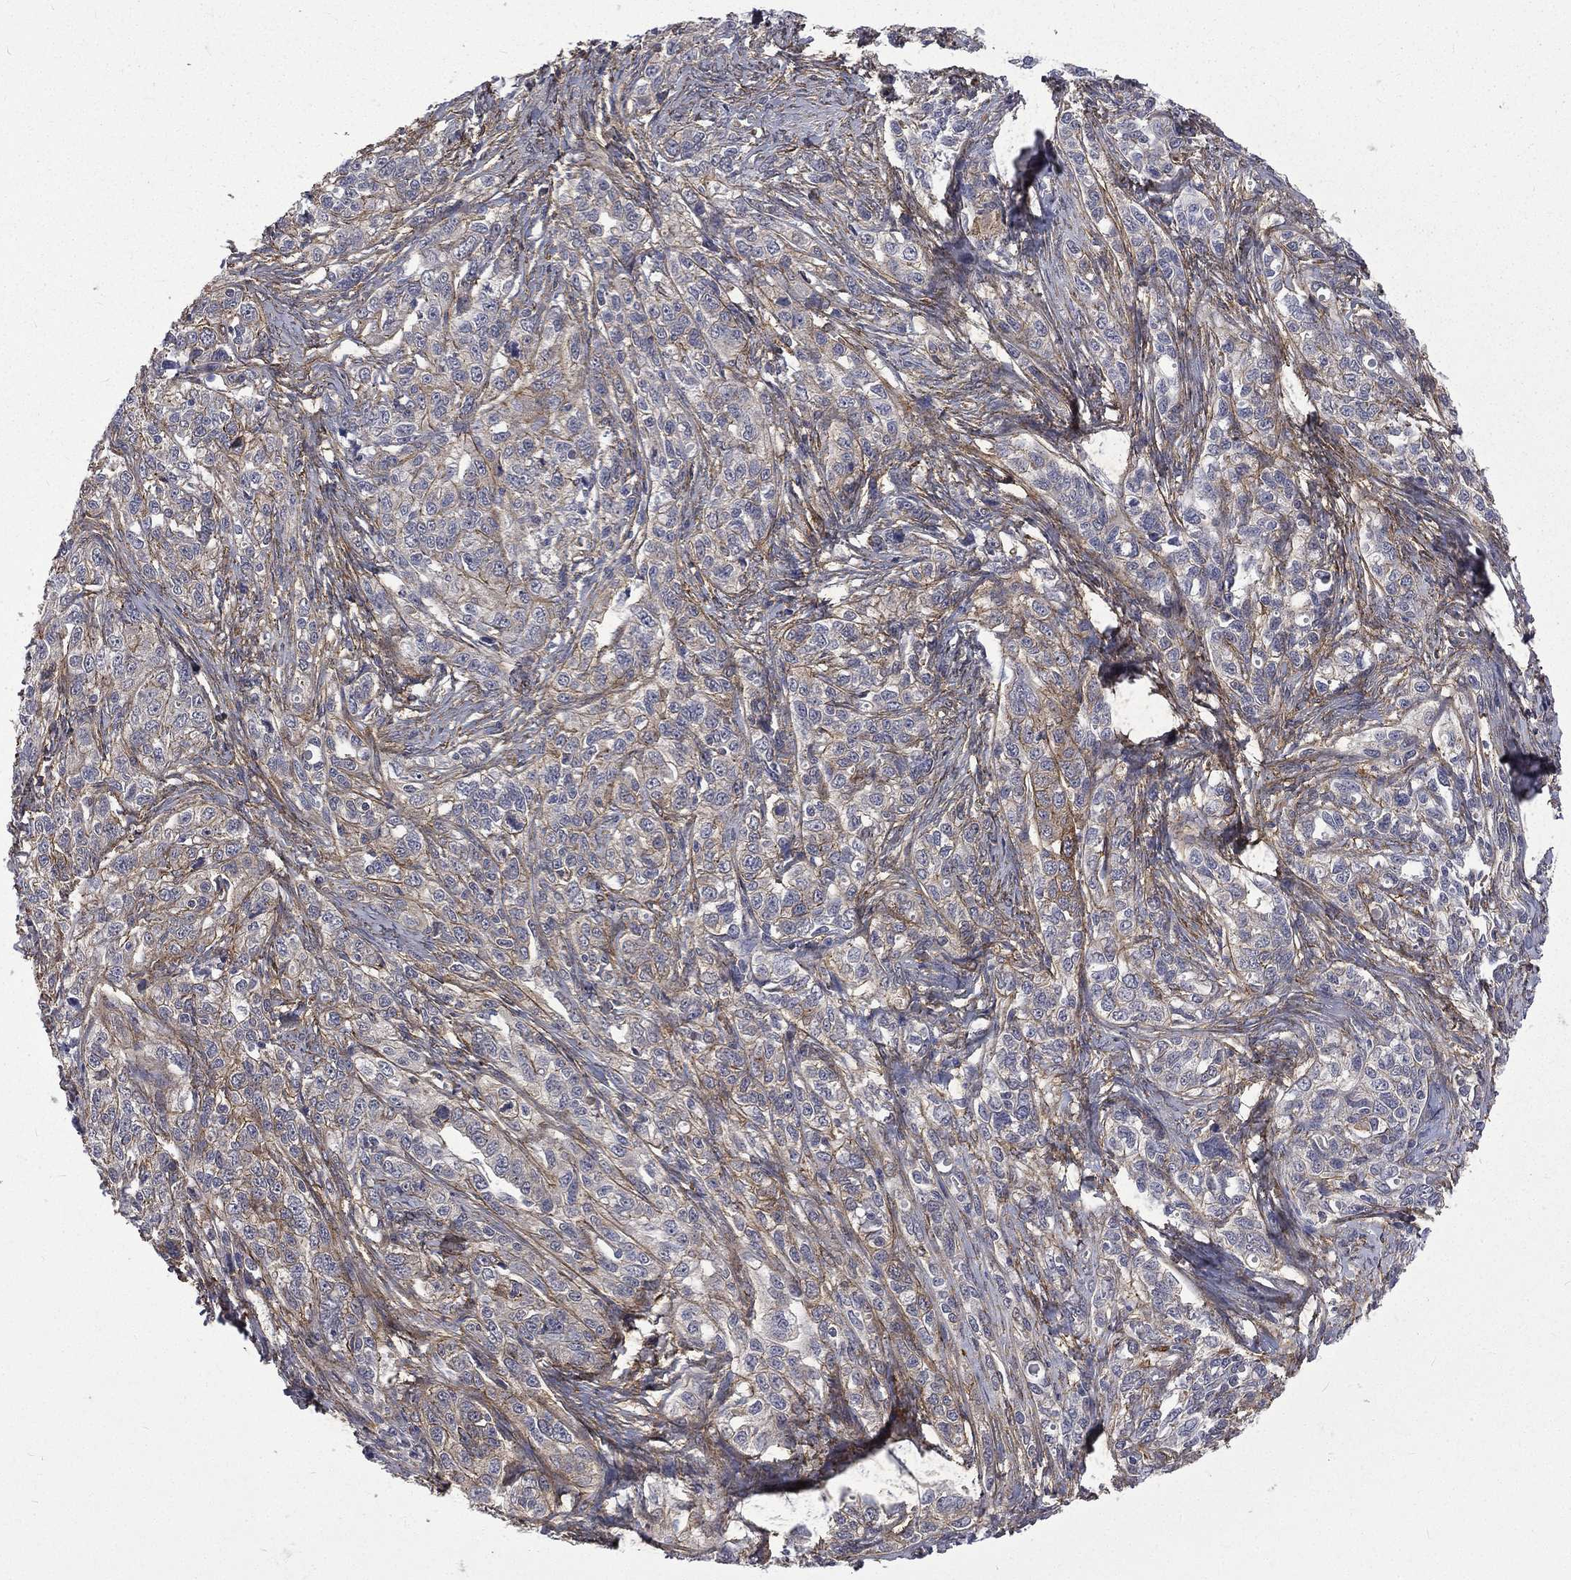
{"staining": {"intensity": "moderate", "quantity": "<25%", "location": "cytoplasmic/membranous"}, "tissue": "ovarian cancer", "cell_type": "Tumor cells", "image_type": "cancer", "snomed": [{"axis": "morphology", "description": "Cystadenocarcinoma, serous, NOS"}, {"axis": "topography", "description": "Ovary"}], "caption": "This is a micrograph of immunohistochemistry staining of ovarian cancer, which shows moderate staining in the cytoplasmic/membranous of tumor cells.", "gene": "PPFIBP1", "patient": {"sex": "female", "age": 71}}